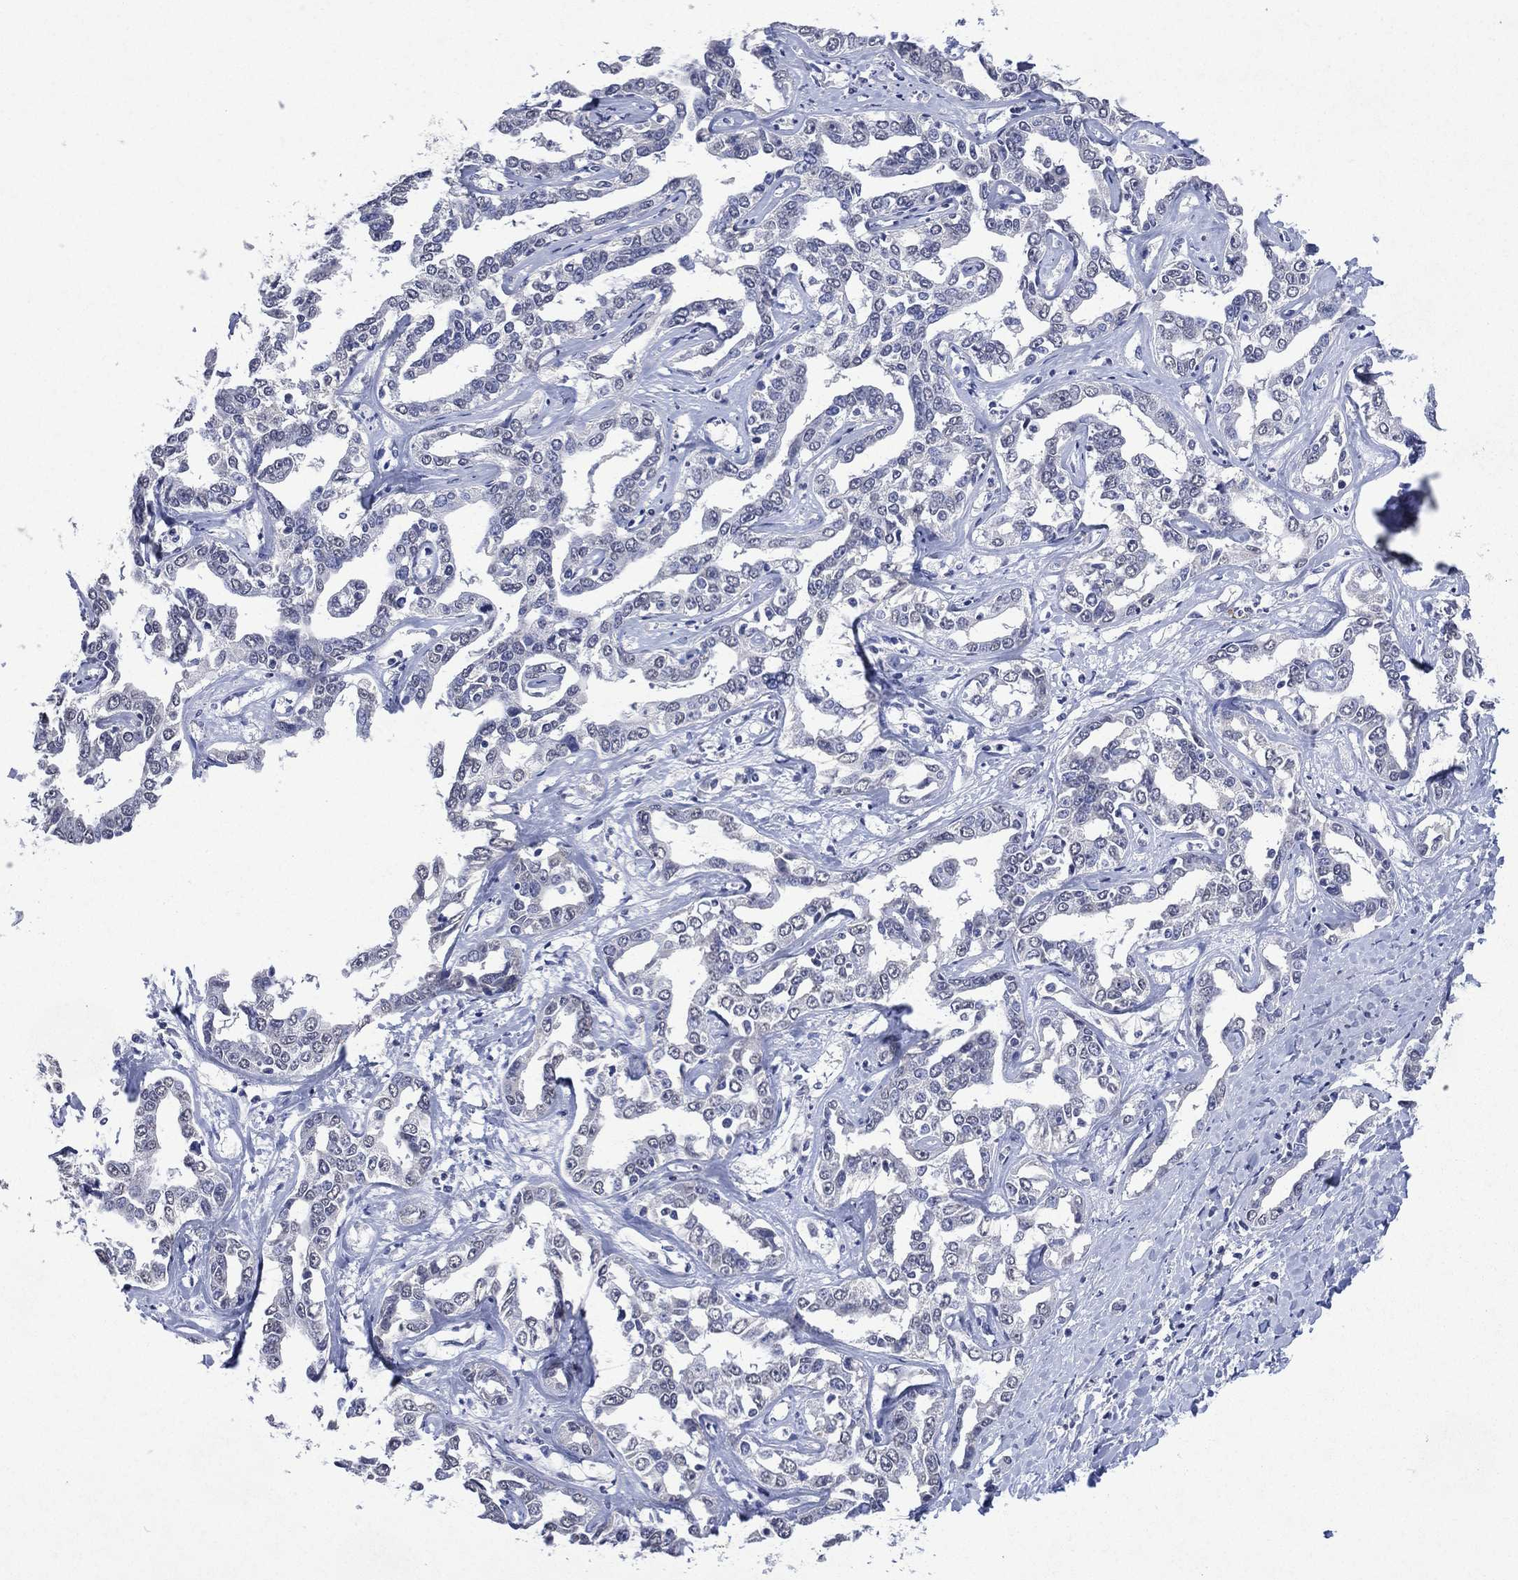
{"staining": {"intensity": "negative", "quantity": "none", "location": "none"}, "tissue": "liver cancer", "cell_type": "Tumor cells", "image_type": "cancer", "snomed": [{"axis": "morphology", "description": "Cholangiocarcinoma"}, {"axis": "topography", "description": "Liver"}], "caption": "Tumor cells are negative for brown protein staining in cholangiocarcinoma (liver).", "gene": "ASB10", "patient": {"sex": "male", "age": 59}}